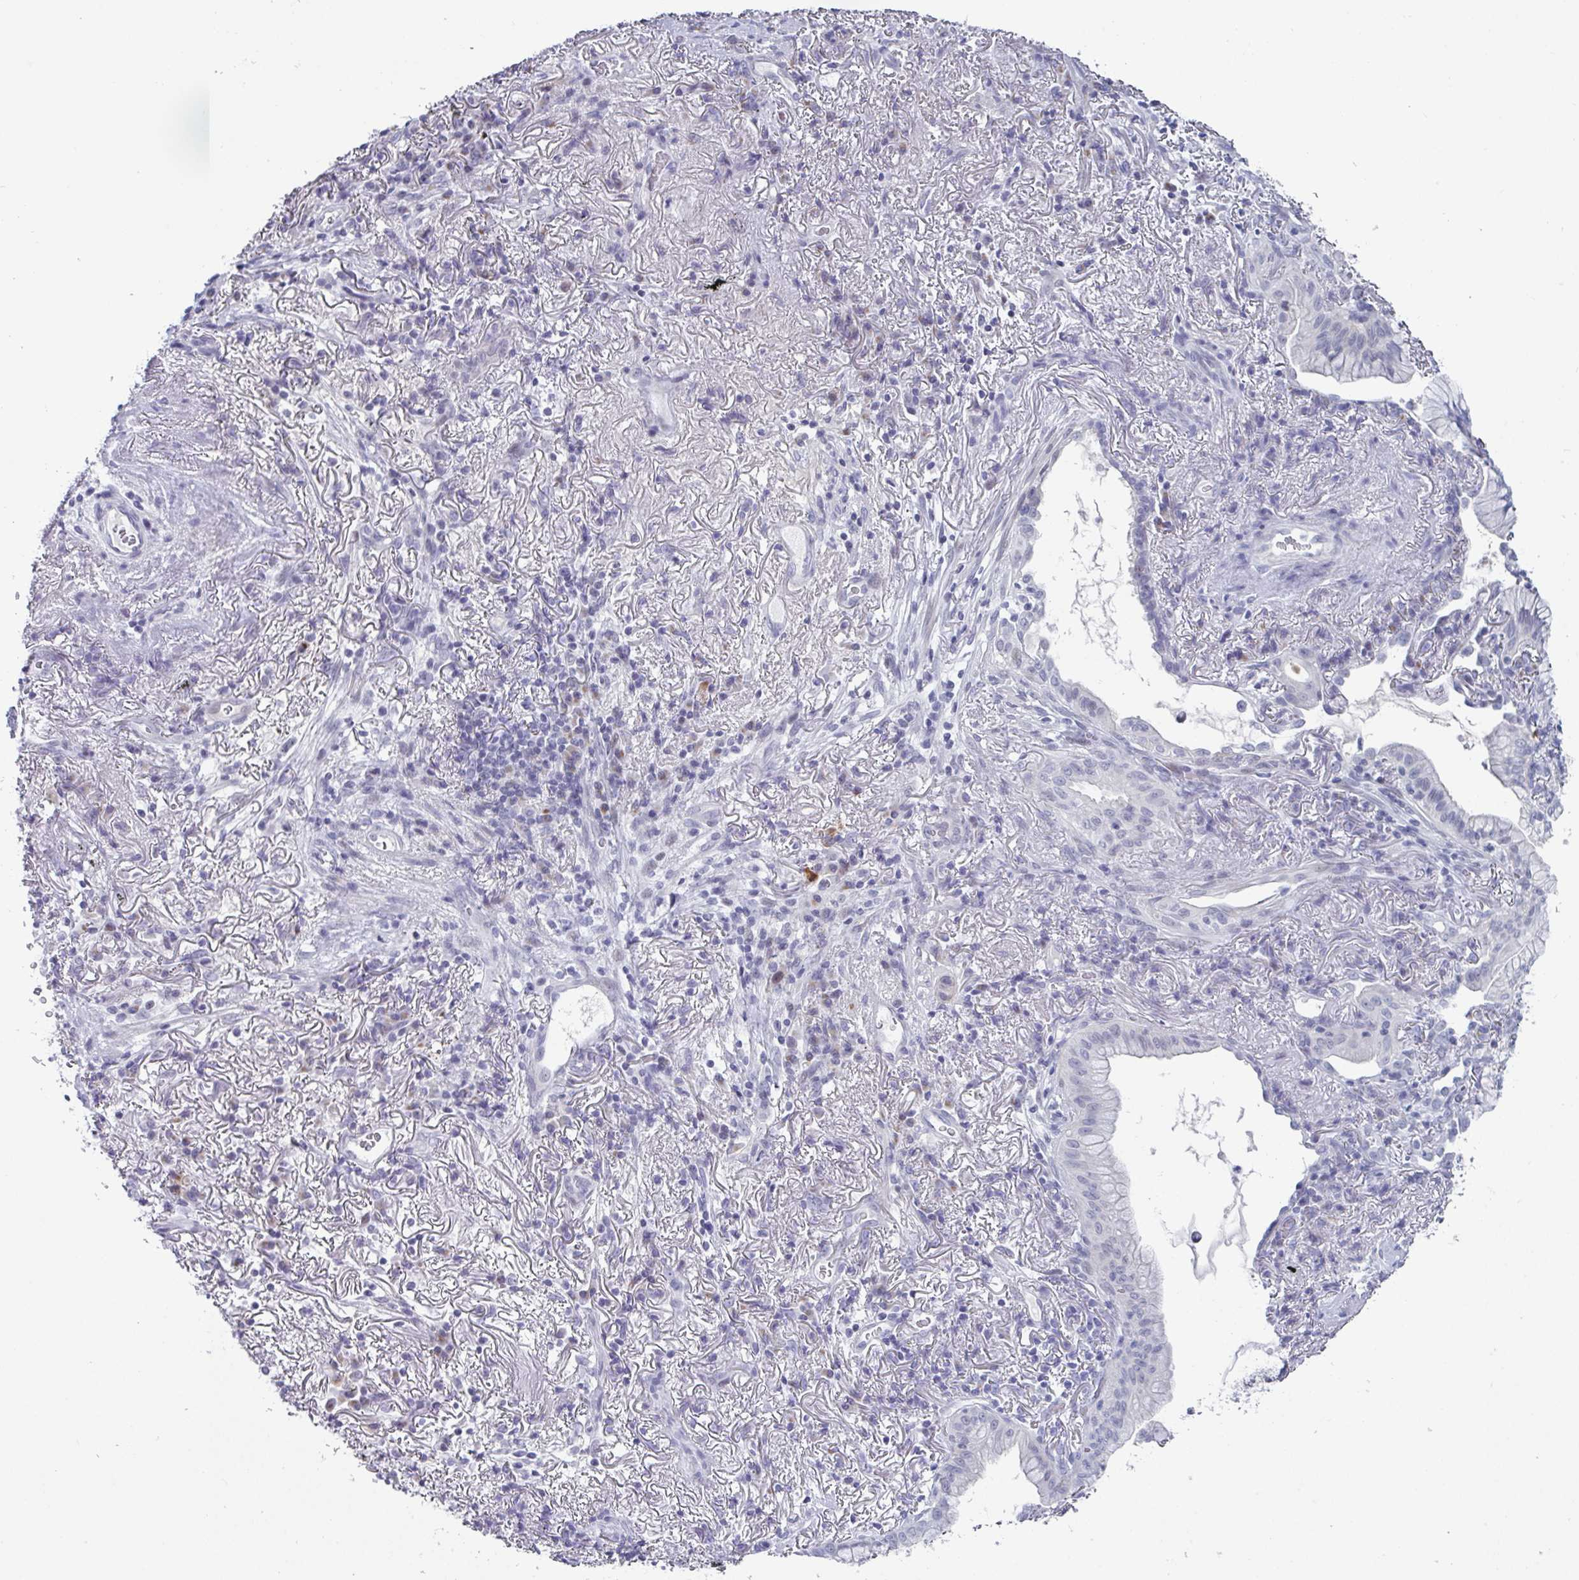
{"staining": {"intensity": "negative", "quantity": "none", "location": "none"}, "tissue": "lung cancer", "cell_type": "Tumor cells", "image_type": "cancer", "snomed": [{"axis": "morphology", "description": "Adenocarcinoma, NOS"}, {"axis": "topography", "description": "Lung"}], "caption": "Lung cancer (adenocarcinoma) stained for a protein using immunohistochemistry demonstrates no positivity tumor cells.", "gene": "VSIG10L", "patient": {"sex": "male", "age": 77}}